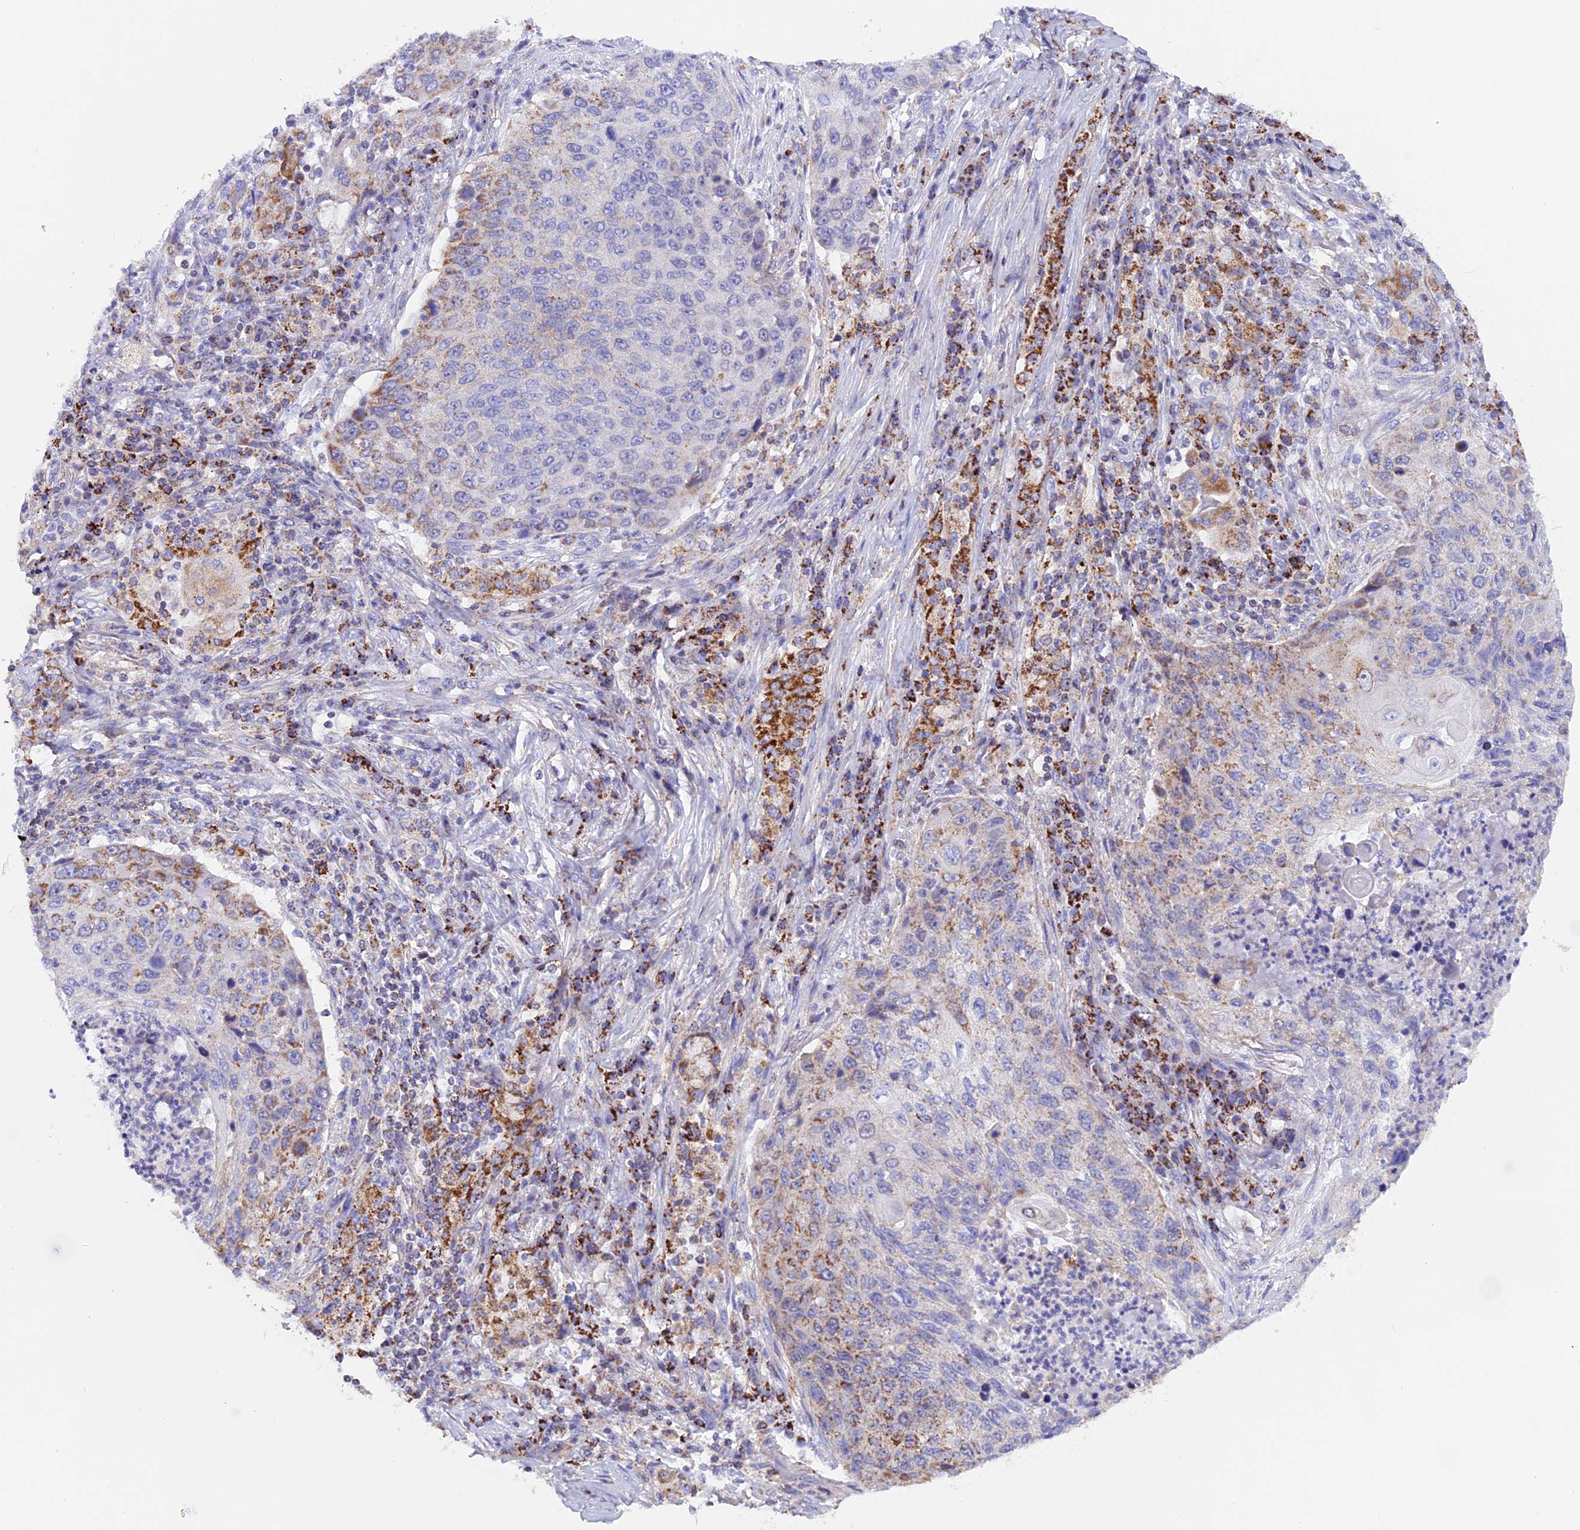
{"staining": {"intensity": "moderate", "quantity": "25%-75%", "location": "cytoplasmic/membranous"}, "tissue": "lung cancer", "cell_type": "Tumor cells", "image_type": "cancer", "snomed": [{"axis": "morphology", "description": "Squamous cell carcinoma, NOS"}, {"axis": "topography", "description": "Lung"}], "caption": "This micrograph demonstrates immunohistochemistry (IHC) staining of human lung squamous cell carcinoma, with medium moderate cytoplasmic/membranous expression in approximately 25%-75% of tumor cells.", "gene": "GCDH", "patient": {"sex": "female", "age": 63}}